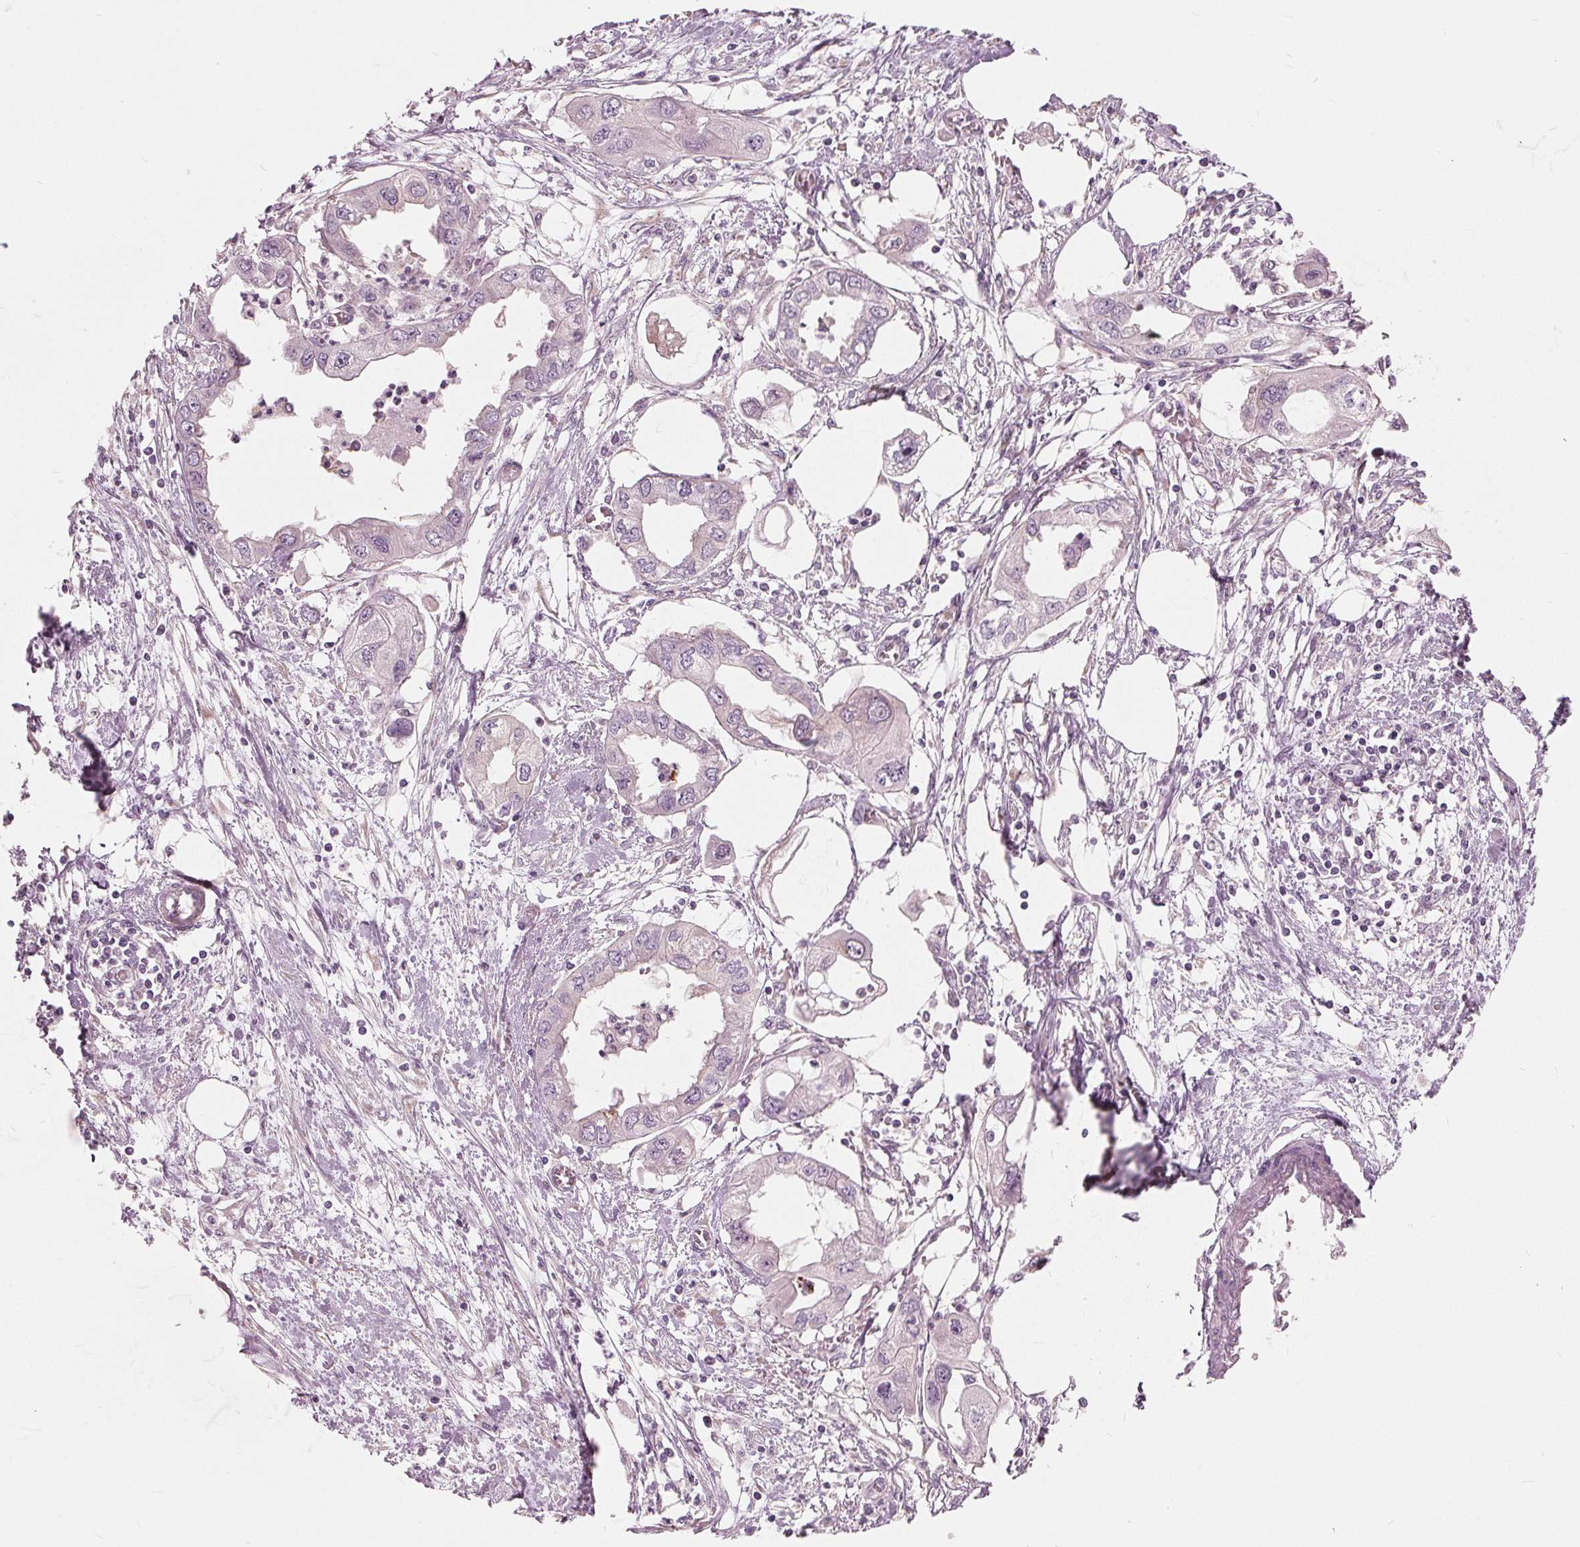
{"staining": {"intensity": "negative", "quantity": "none", "location": "none"}, "tissue": "endometrial cancer", "cell_type": "Tumor cells", "image_type": "cancer", "snomed": [{"axis": "morphology", "description": "Adenocarcinoma, NOS"}, {"axis": "morphology", "description": "Adenocarcinoma, metastatic, NOS"}, {"axis": "topography", "description": "Adipose tissue"}, {"axis": "topography", "description": "Endometrium"}], "caption": "Immunohistochemical staining of human adenocarcinoma (endometrial) reveals no significant expression in tumor cells.", "gene": "LHFPL7", "patient": {"sex": "female", "age": 67}}